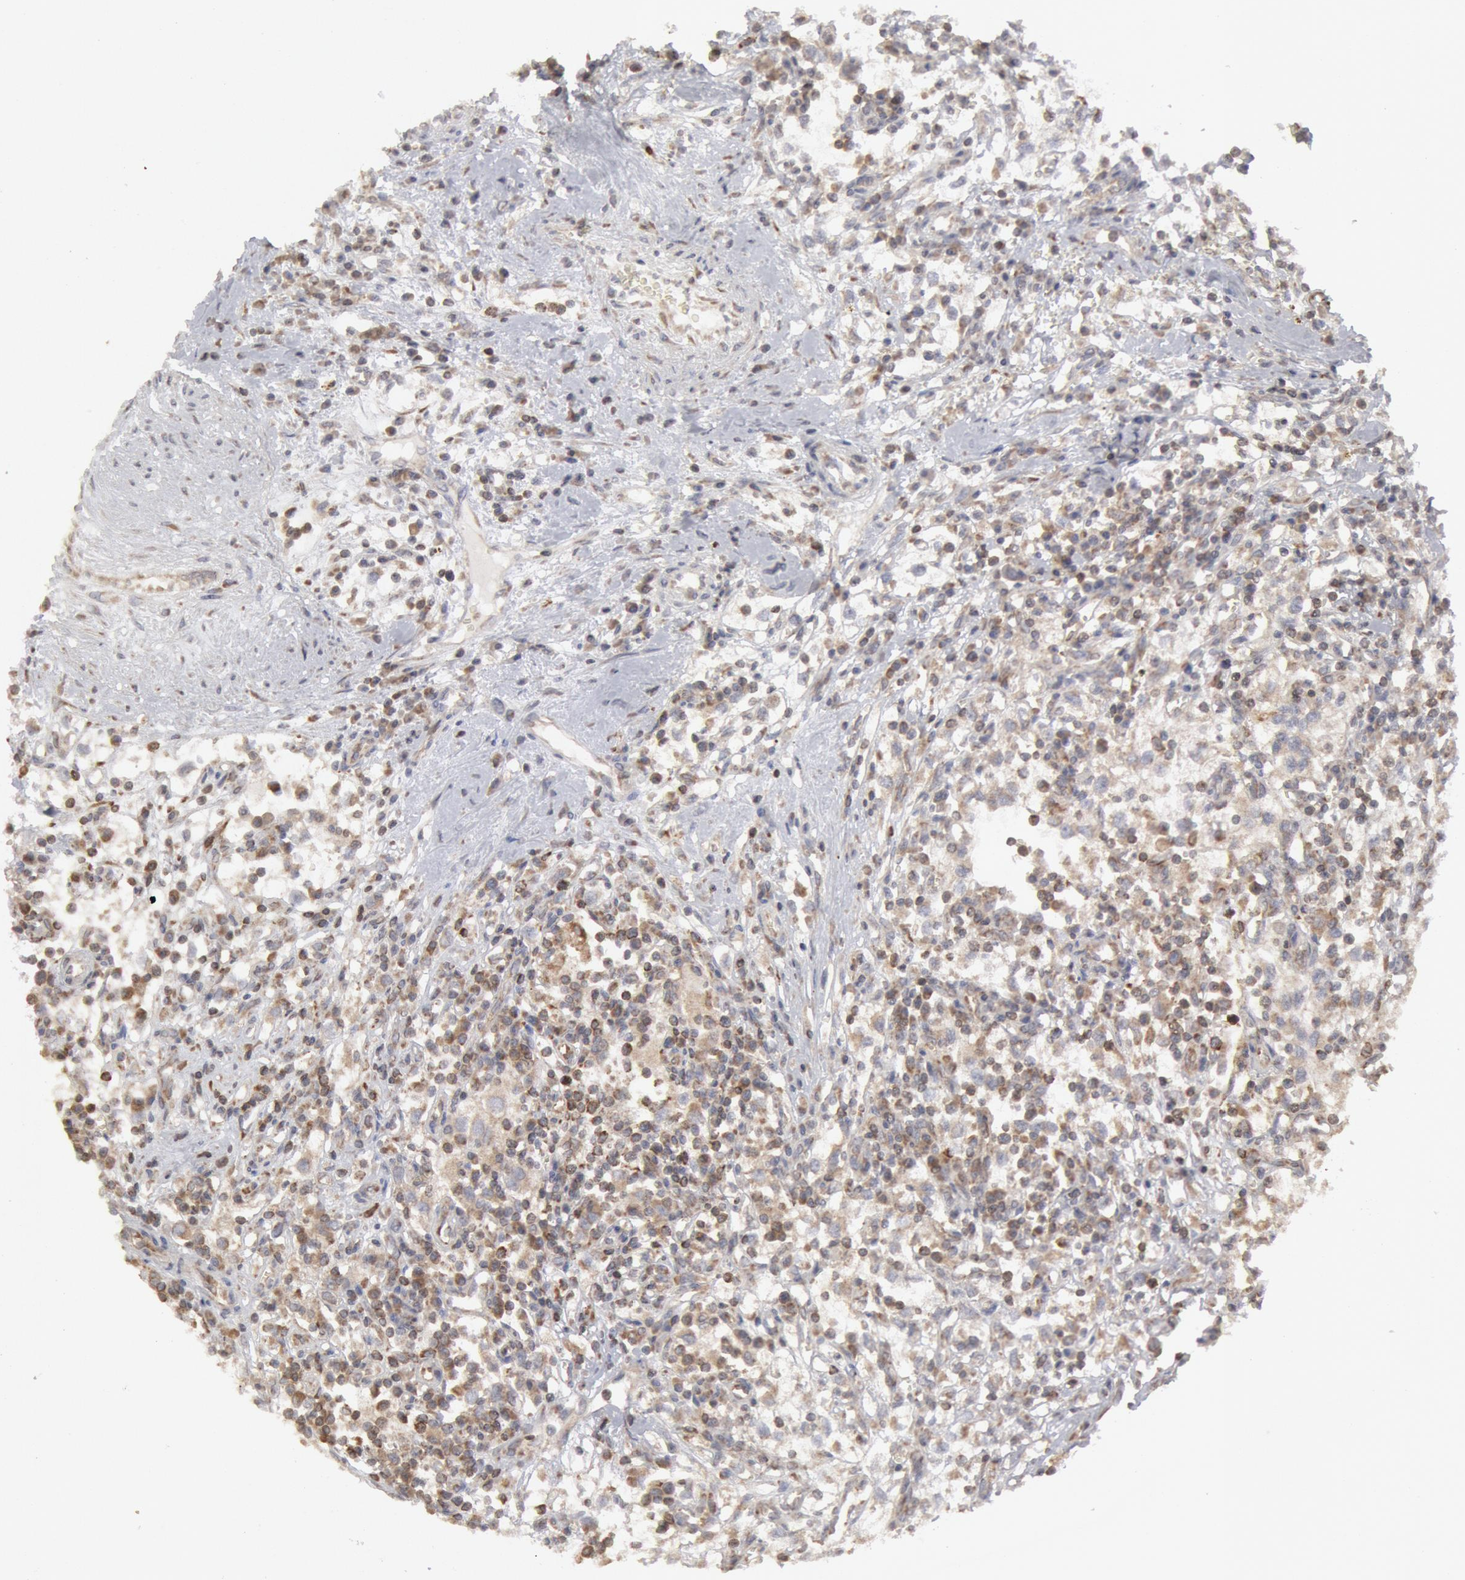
{"staining": {"intensity": "weak", "quantity": "25%-75%", "location": "cytoplasmic/membranous"}, "tissue": "renal cancer", "cell_type": "Tumor cells", "image_type": "cancer", "snomed": [{"axis": "morphology", "description": "Adenocarcinoma, NOS"}, {"axis": "topography", "description": "Kidney"}], "caption": "An image showing weak cytoplasmic/membranous positivity in about 25%-75% of tumor cells in renal cancer (adenocarcinoma), as visualized by brown immunohistochemical staining.", "gene": "OSBPL8", "patient": {"sex": "male", "age": 82}}